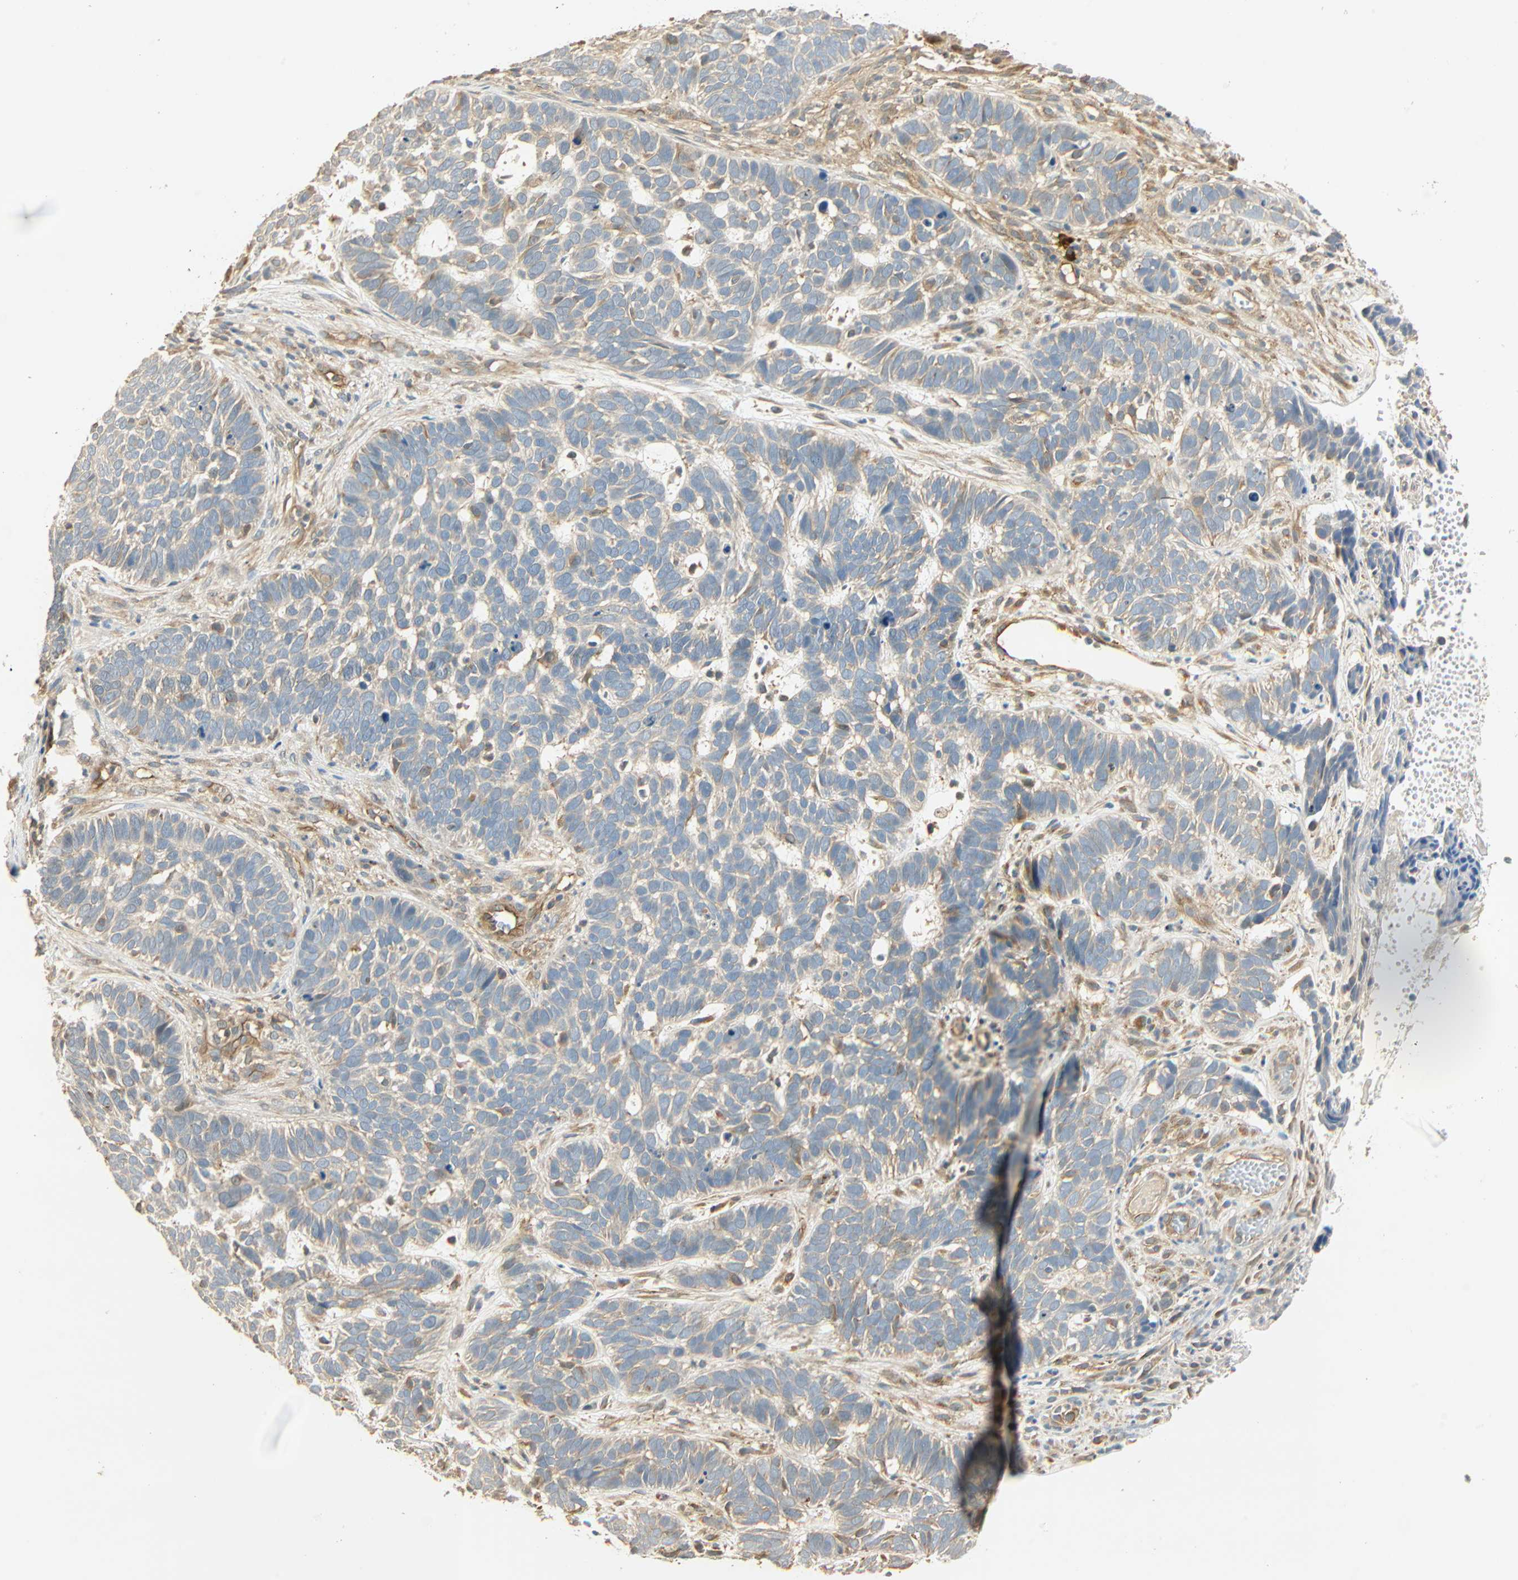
{"staining": {"intensity": "negative", "quantity": "none", "location": "none"}, "tissue": "skin cancer", "cell_type": "Tumor cells", "image_type": "cancer", "snomed": [{"axis": "morphology", "description": "Basal cell carcinoma"}, {"axis": "topography", "description": "Skin"}], "caption": "Human skin cancer (basal cell carcinoma) stained for a protein using immunohistochemistry demonstrates no expression in tumor cells.", "gene": "GALK1", "patient": {"sex": "male", "age": 87}}